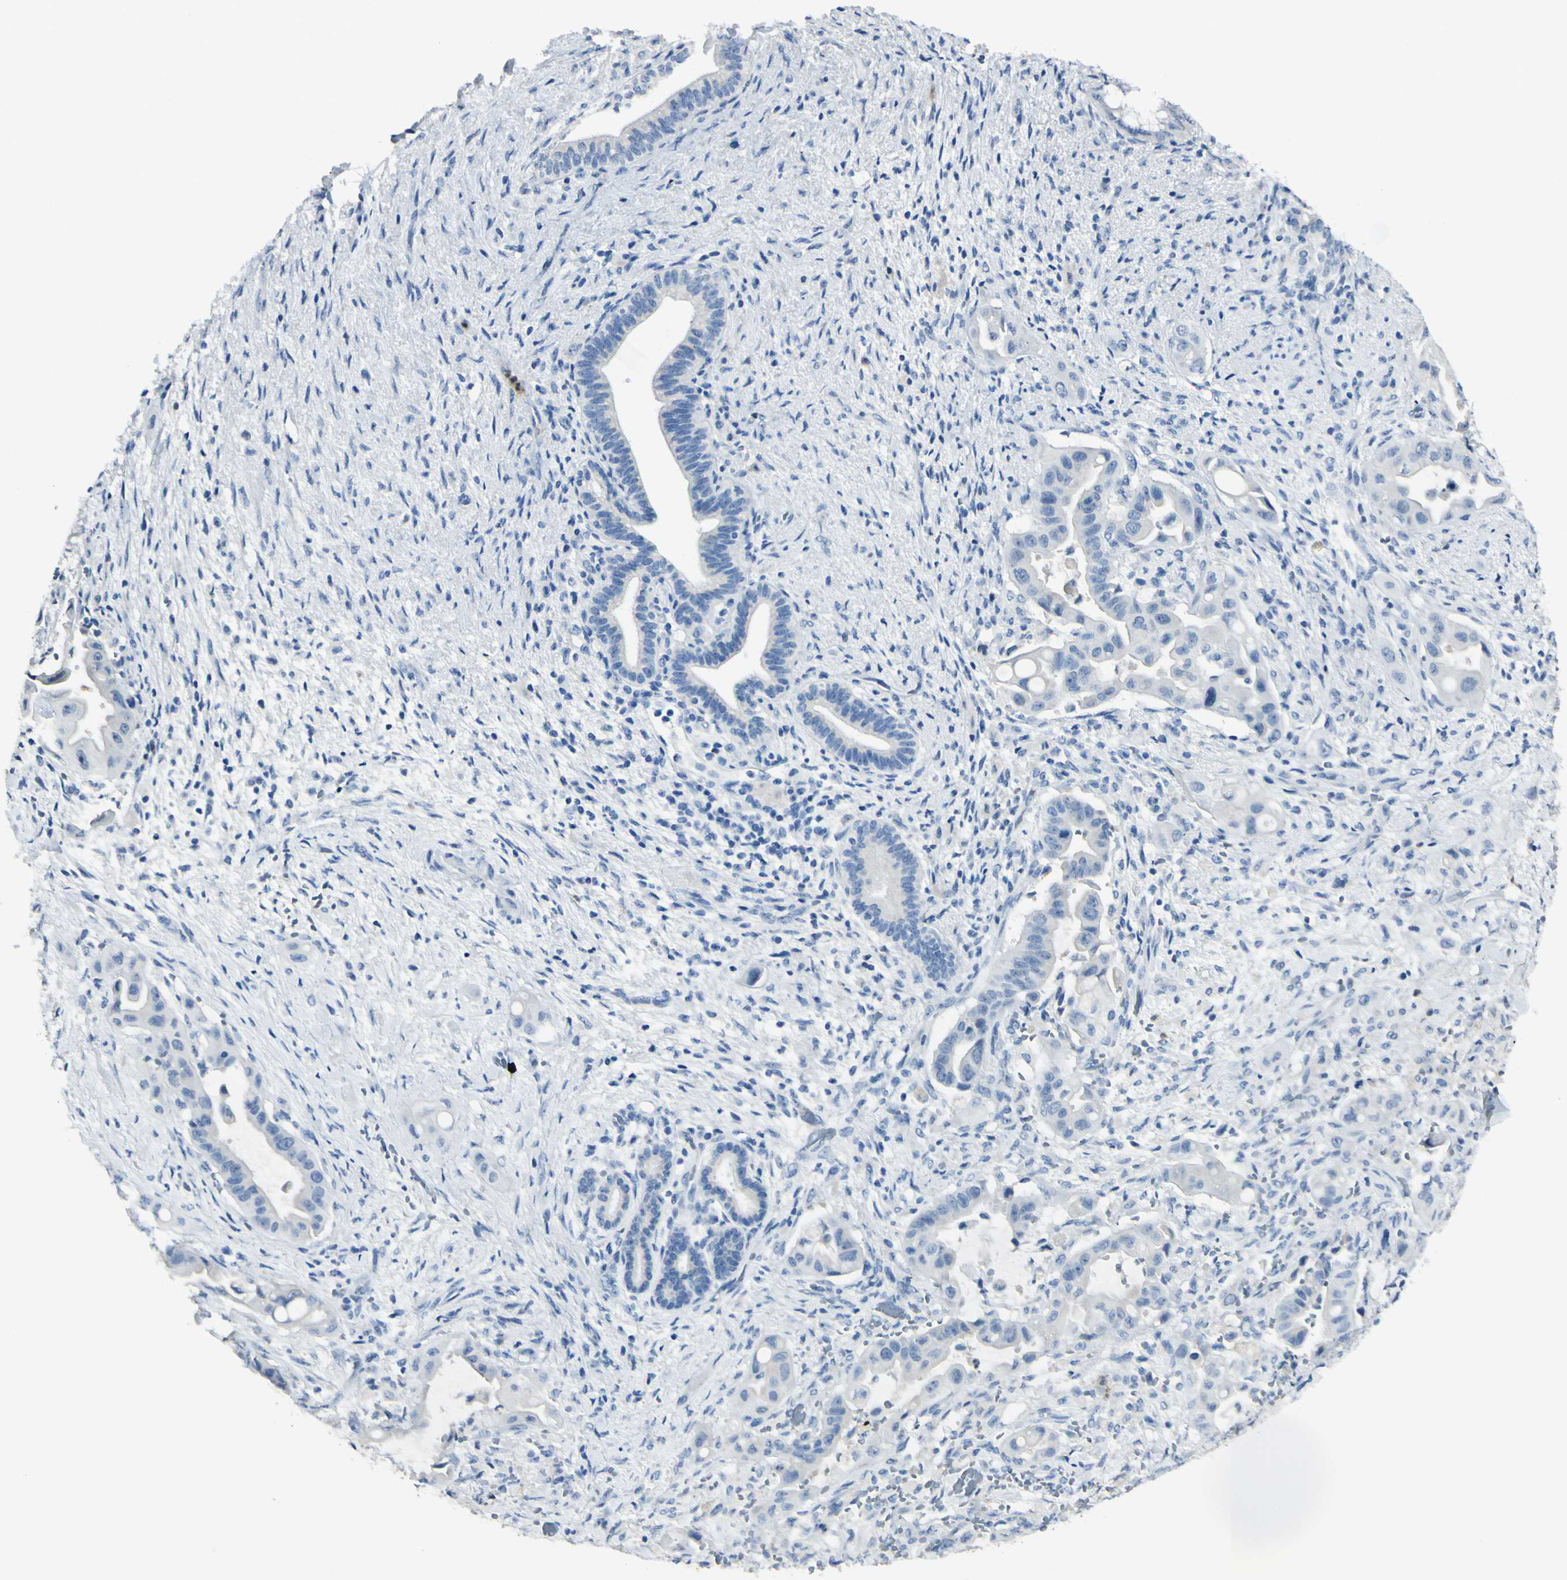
{"staining": {"intensity": "negative", "quantity": "none", "location": "none"}, "tissue": "liver cancer", "cell_type": "Tumor cells", "image_type": "cancer", "snomed": [{"axis": "morphology", "description": "Cholangiocarcinoma"}, {"axis": "topography", "description": "Liver"}], "caption": "Tumor cells are negative for brown protein staining in liver cancer (cholangiocarcinoma).", "gene": "ZNF557", "patient": {"sex": "female", "age": 61}}